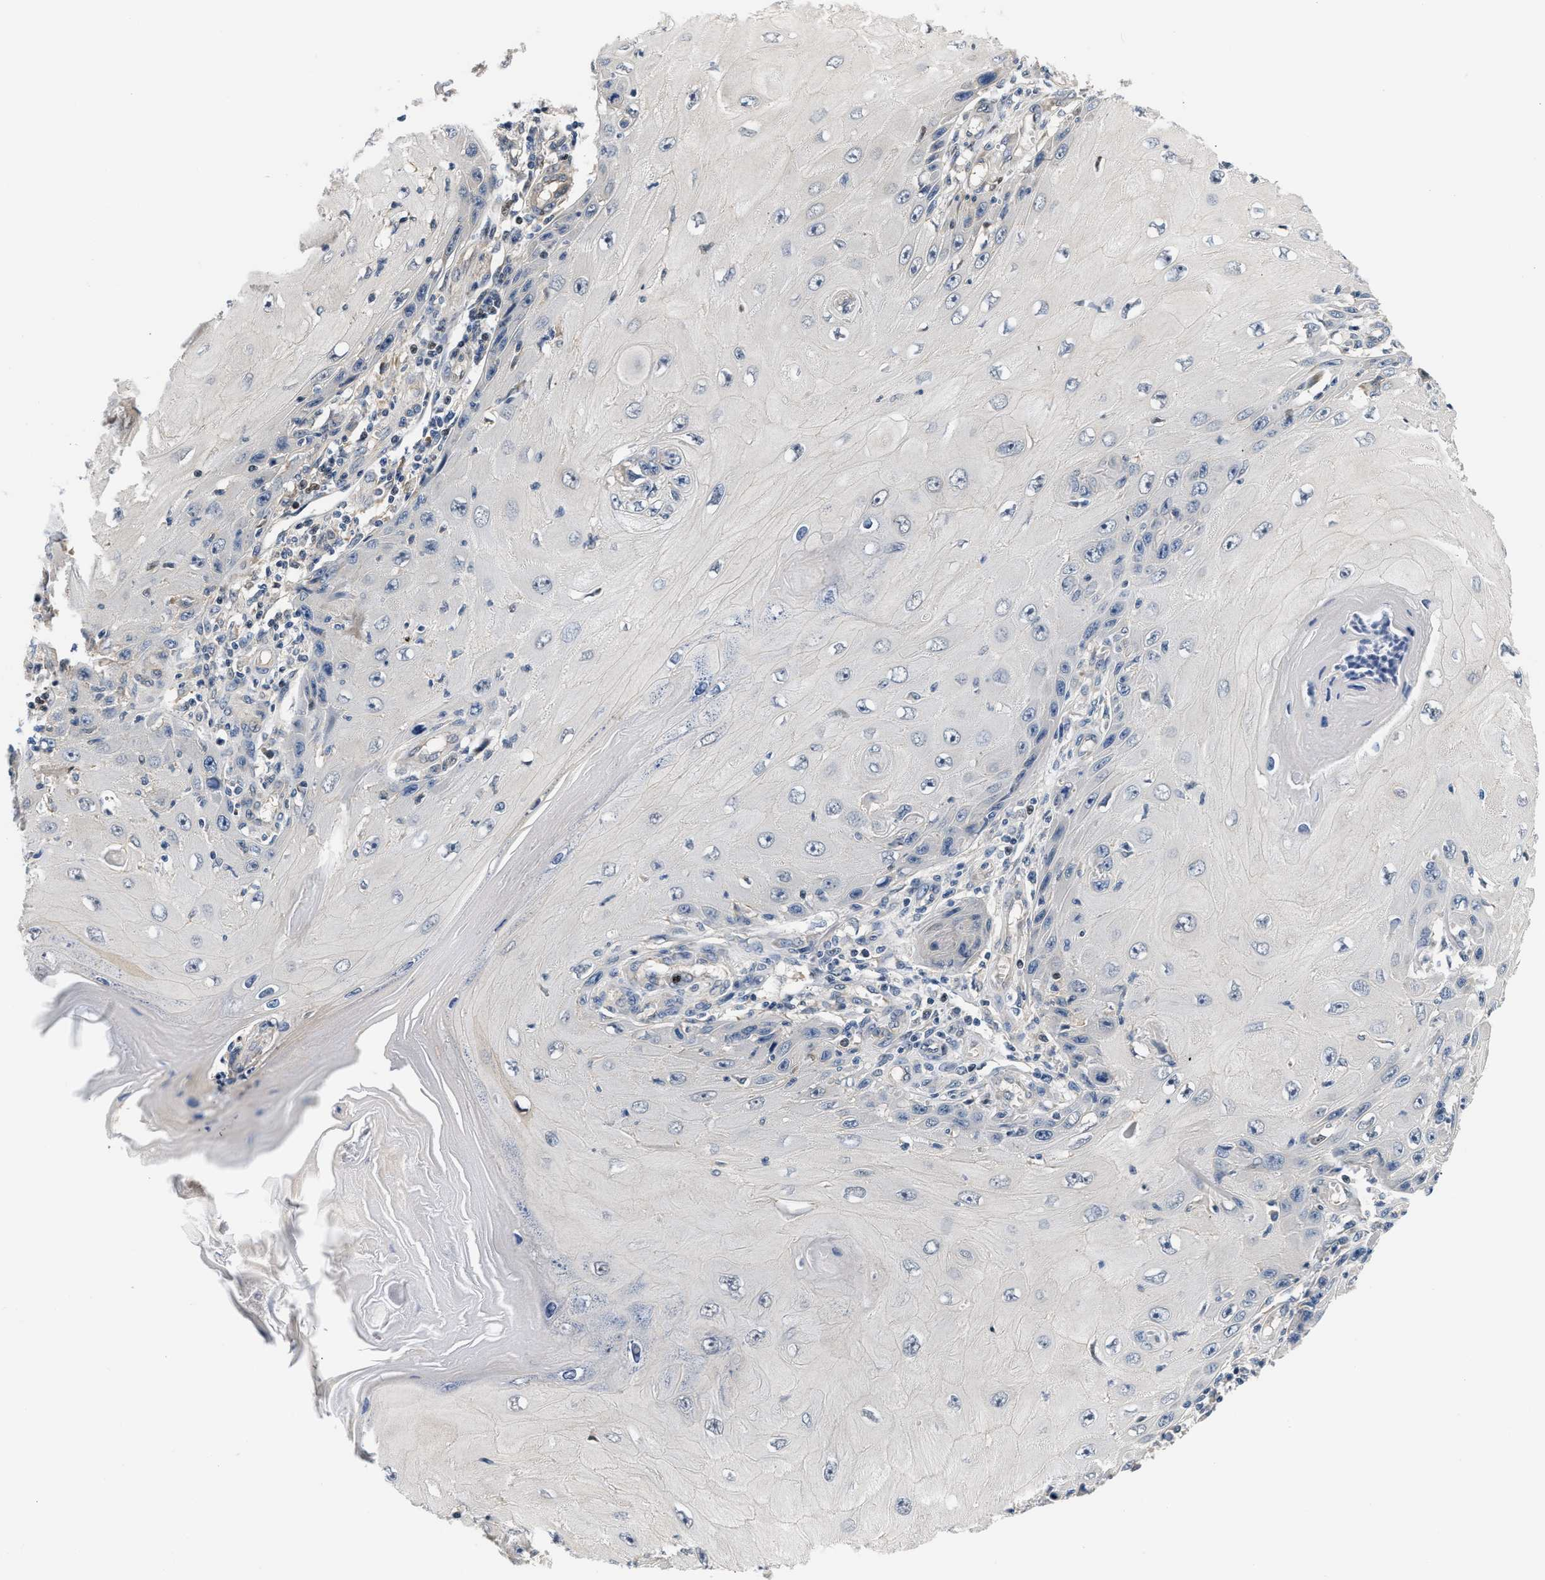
{"staining": {"intensity": "negative", "quantity": "none", "location": "none"}, "tissue": "skin cancer", "cell_type": "Tumor cells", "image_type": "cancer", "snomed": [{"axis": "morphology", "description": "Squamous cell carcinoma, NOS"}, {"axis": "topography", "description": "Skin"}], "caption": "DAB immunohistochemical staining of human skin squamous cell carcinoma demonstrates no significant positivity in tumor cells.", "gene": "TNIP2", "patient": {"sex": "female", "age": 73}}